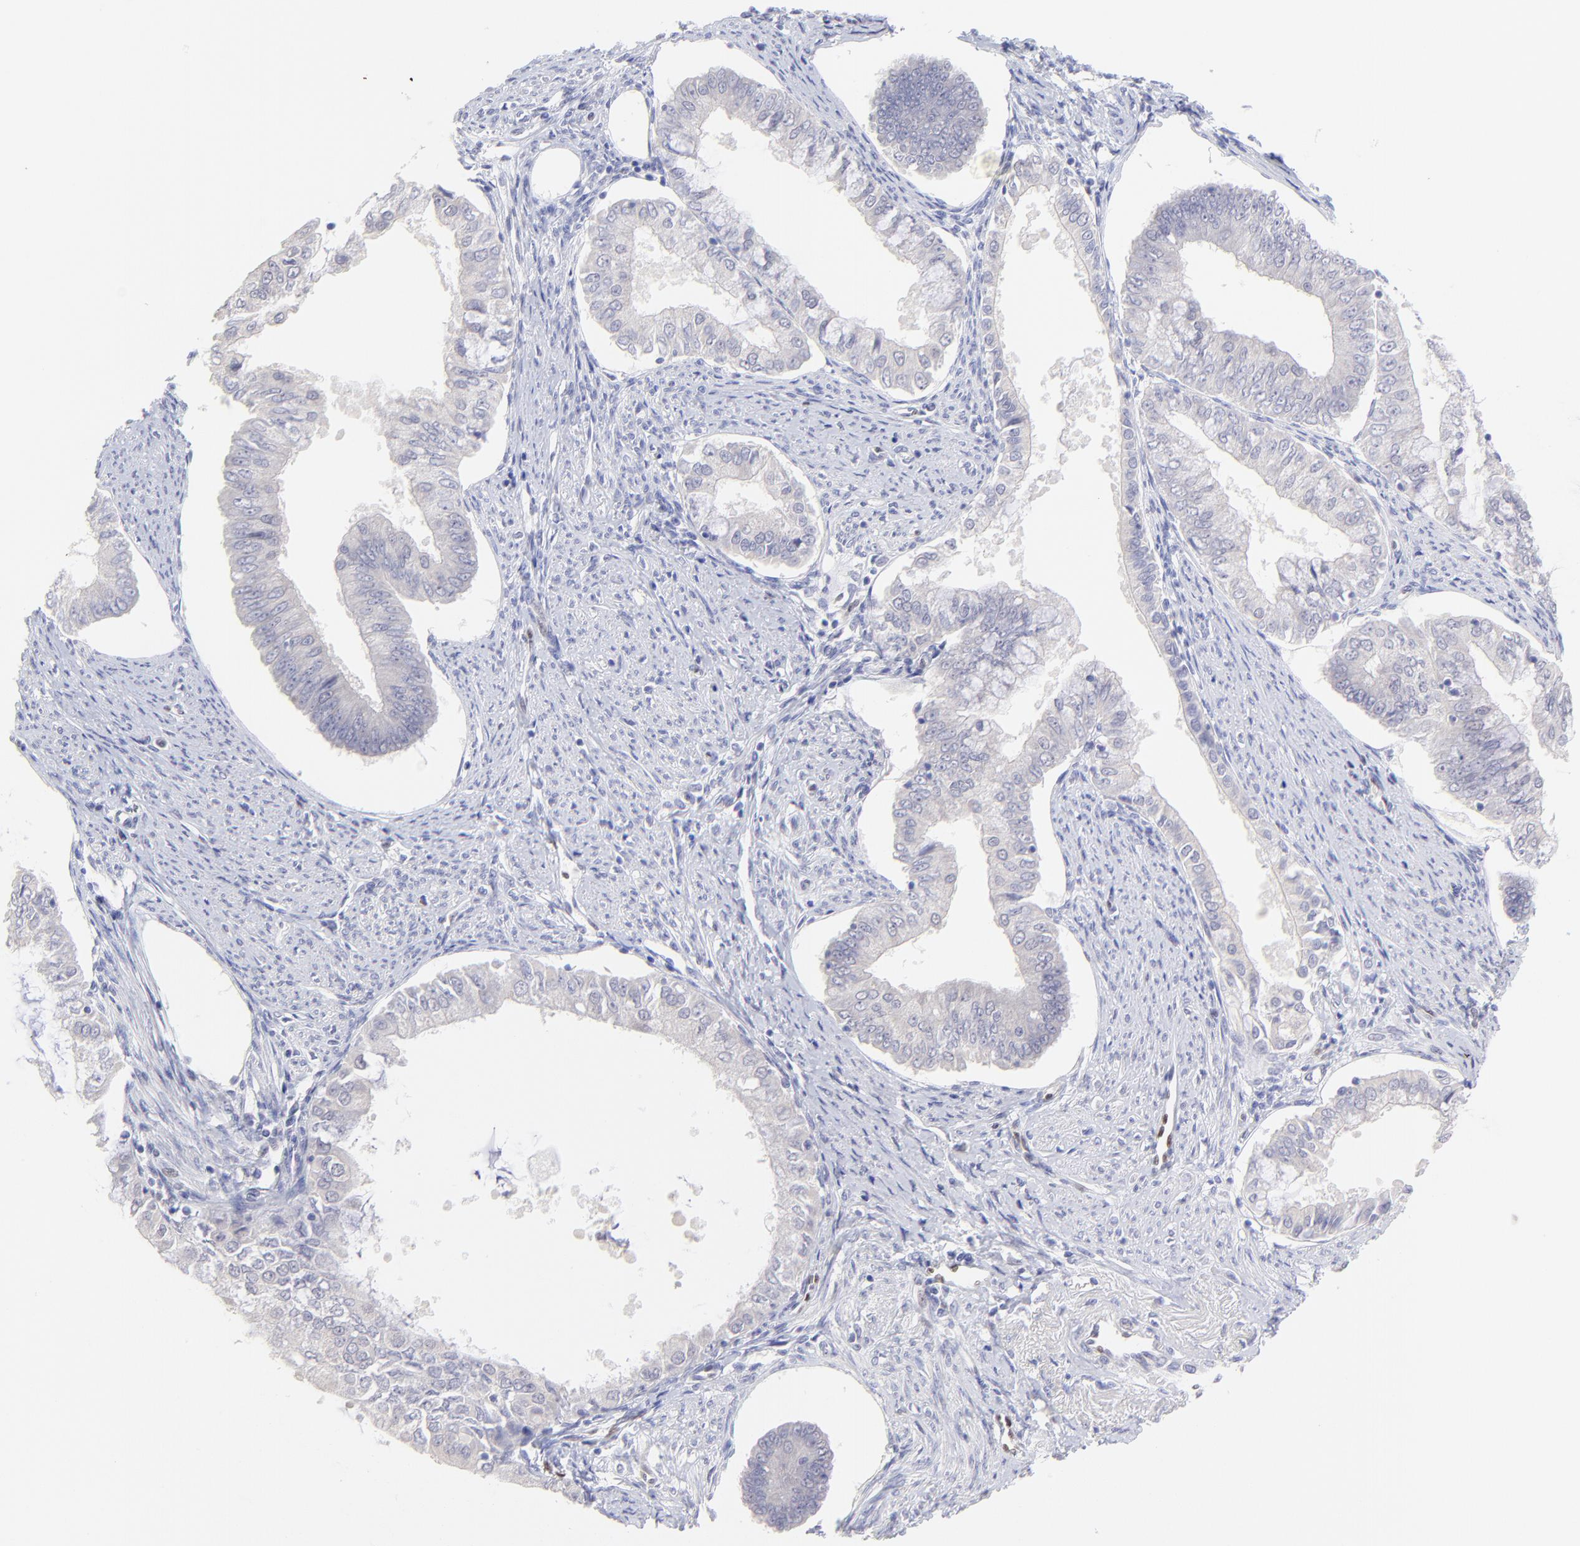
{"staining": {"intensity": "negative", "quantity": "none", "location": "none"}, "tissue": "endometrial cancer", "cell_type": "Tumor cells", "image_type": "cancer", "snomed": [{"axis": "morphology", "description": "Adenocarcinoma, NOS"}, {"axis": "topography", "description": "Endometrium"}], "caption": "Immunohistochemical staining of human endometrial cancer demonstrates no significant staining in tumor cells. (IHC, brightfield microscopy, high magnification).", "gene": "KLF4", "patient": {"sex": "female", "age": 76}}